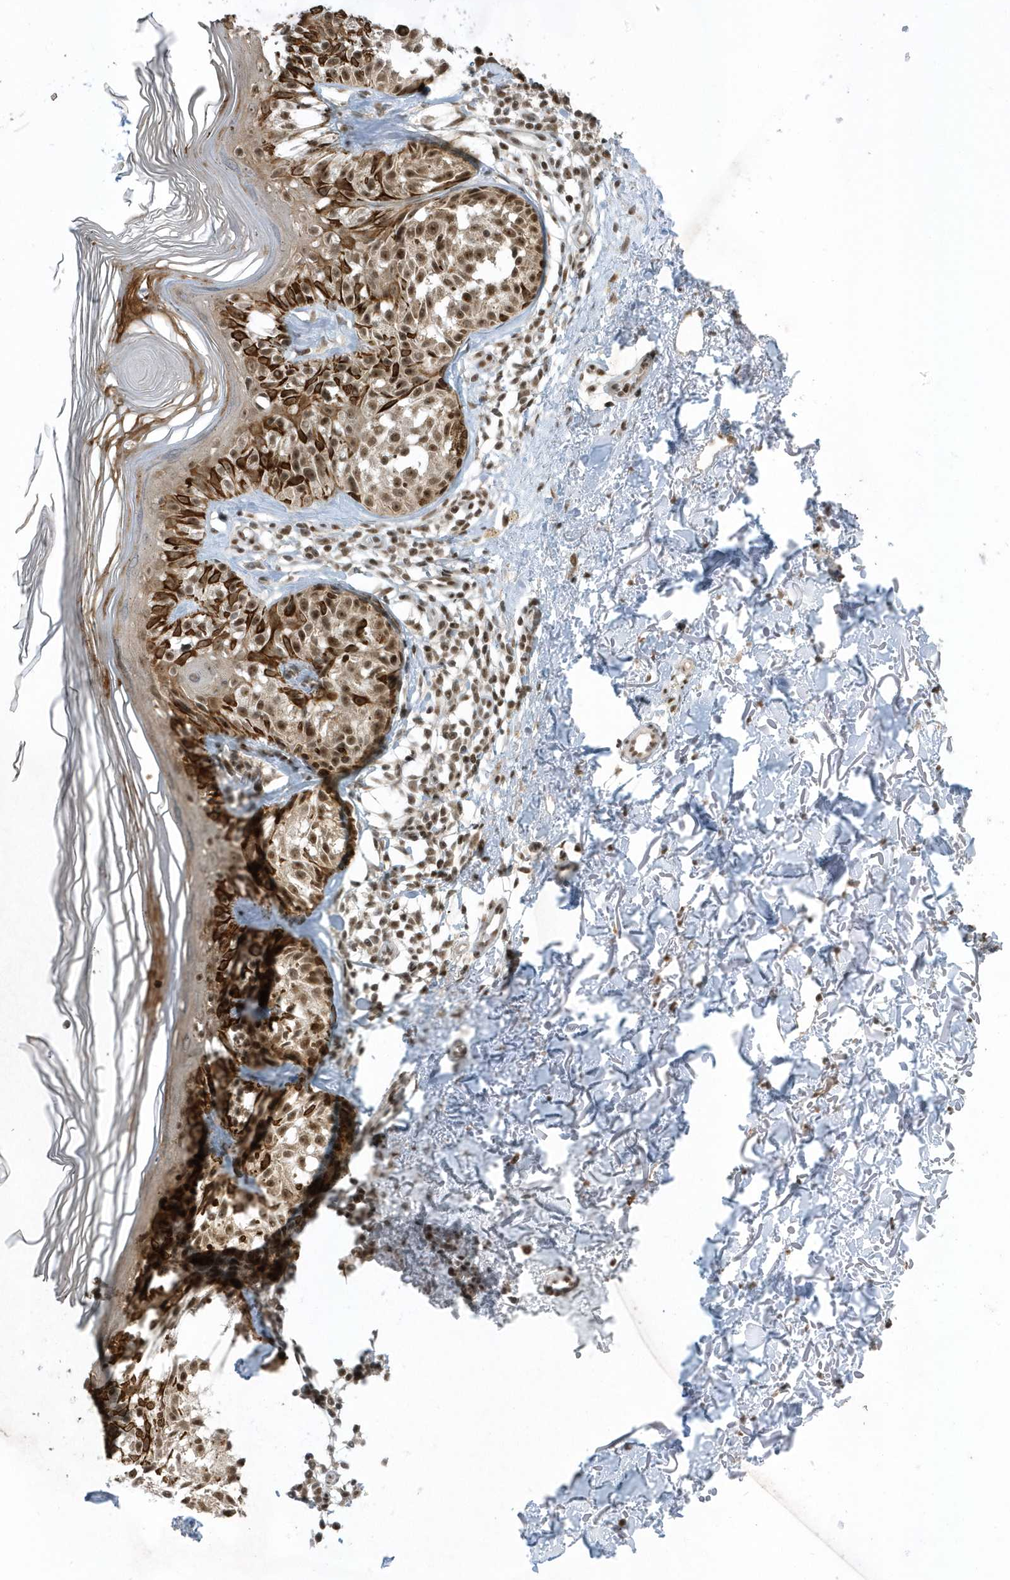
{"staining": {"intensity": "moderate", "quantity": ">75%", "location": "nuclear"}, "tissue": "melanoma", "cell_type": "Tumor cells", "image_type": "cancer", "snomed": [{"axis": "morphology", "description": "Malignant melanoma, NOS"}, {"axis": "topography", "description": "Skin"}], "caption": "Protein expression analysis of human malignant melanoma reveals moderate nuclear positivity in approximately >75% of tumor cells.", "gene": "ZNF740", "patient": {"sex": "female", "age": 50}}